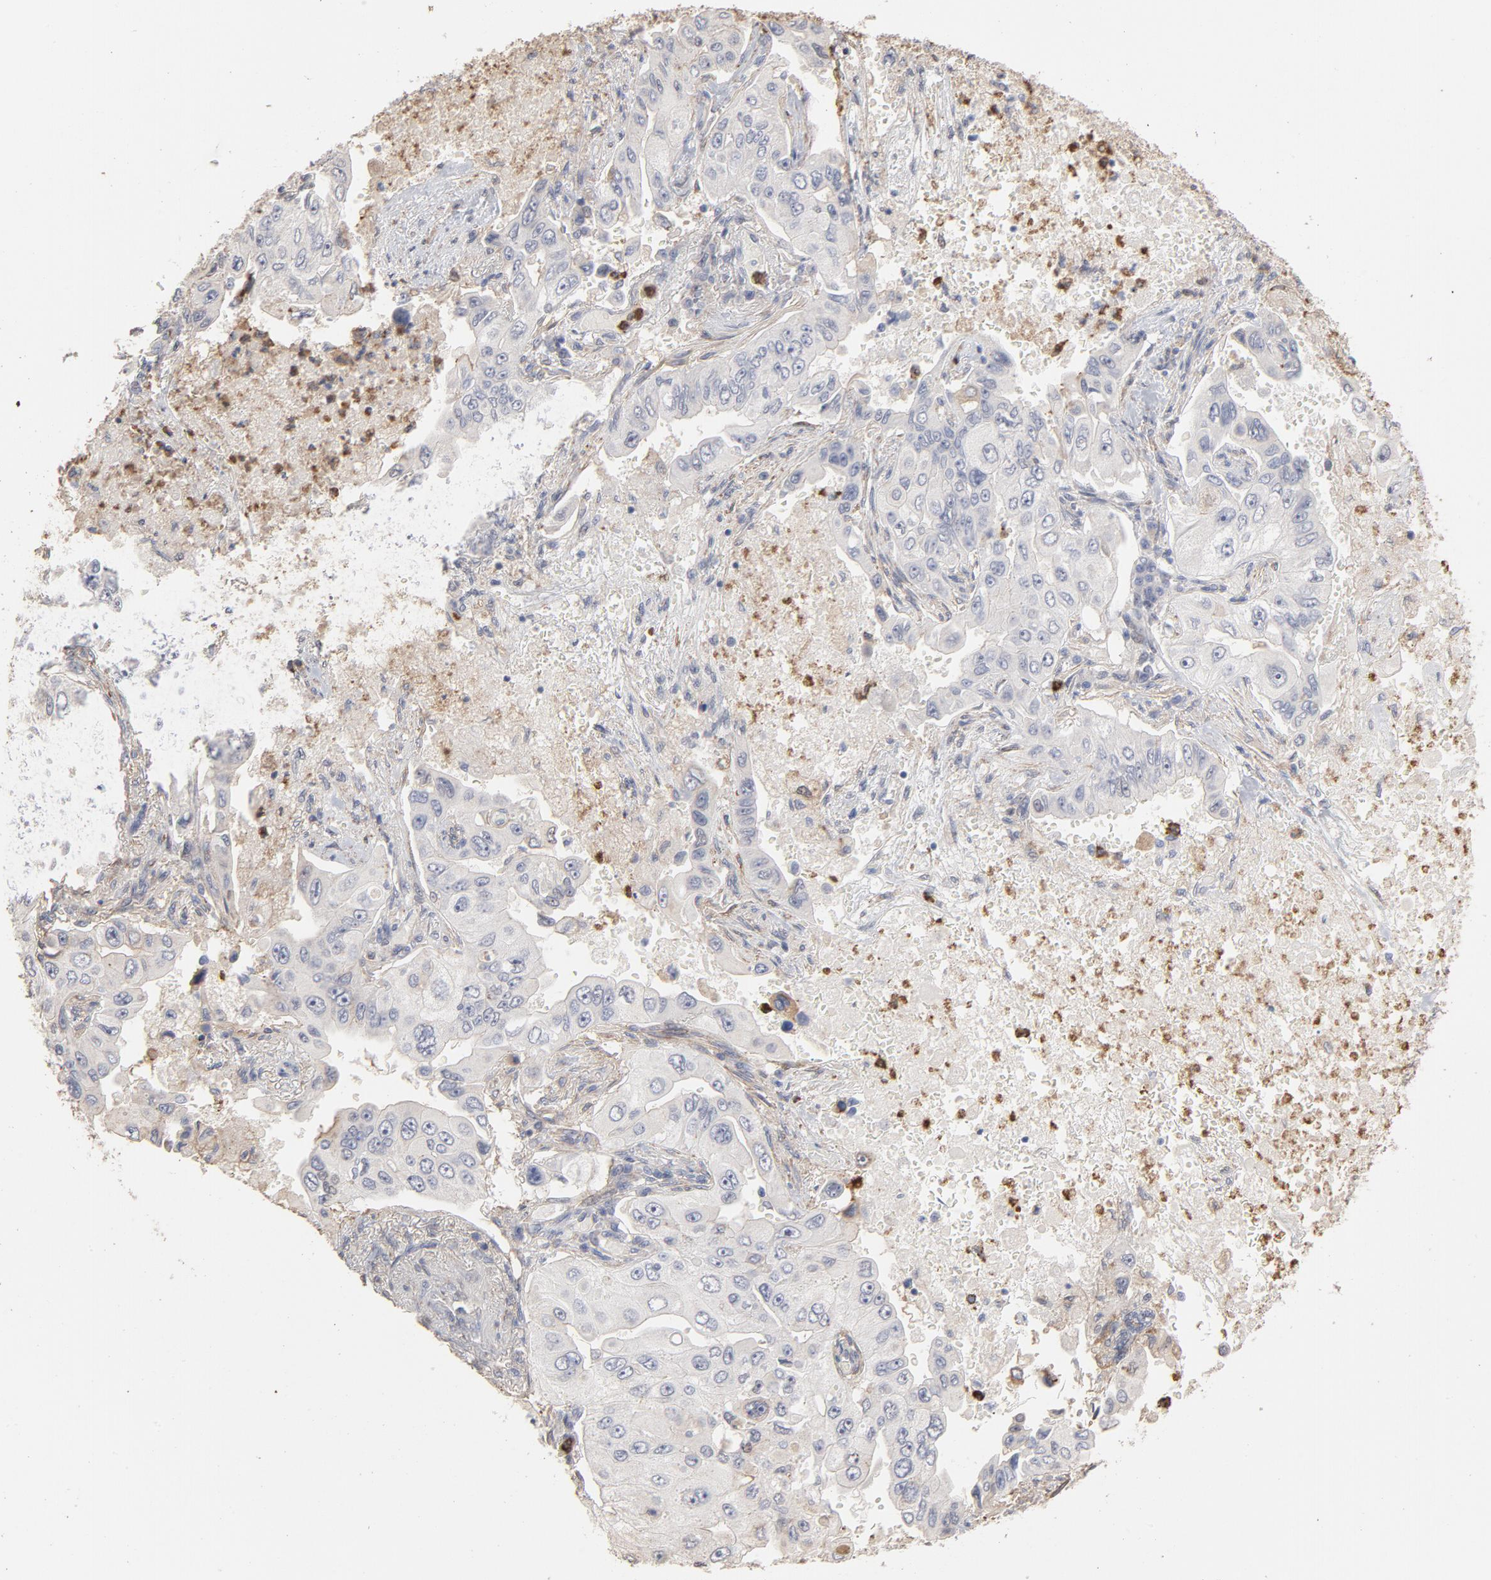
{"staining": {"intensity": "weak", "quantity": "<25%", "location": "cytoplasmic/membranous"}, "tissue": "lung cancer", "cell_type": "Tumor cells", "image_type": "cancer", "snomed": [{"axis": "morphology", "description": "Adenocarcinoma, NOS"}, {"axis": "topography", "description": "Lung"}], "caption": "An IHC histopathology image of adenocarcinoma (lung) is shown. There is no staining in tumor cells of adenocarcinoma (lung).", "gene": "PNMA1", "patient": {"sex": "male", "age": 84}}